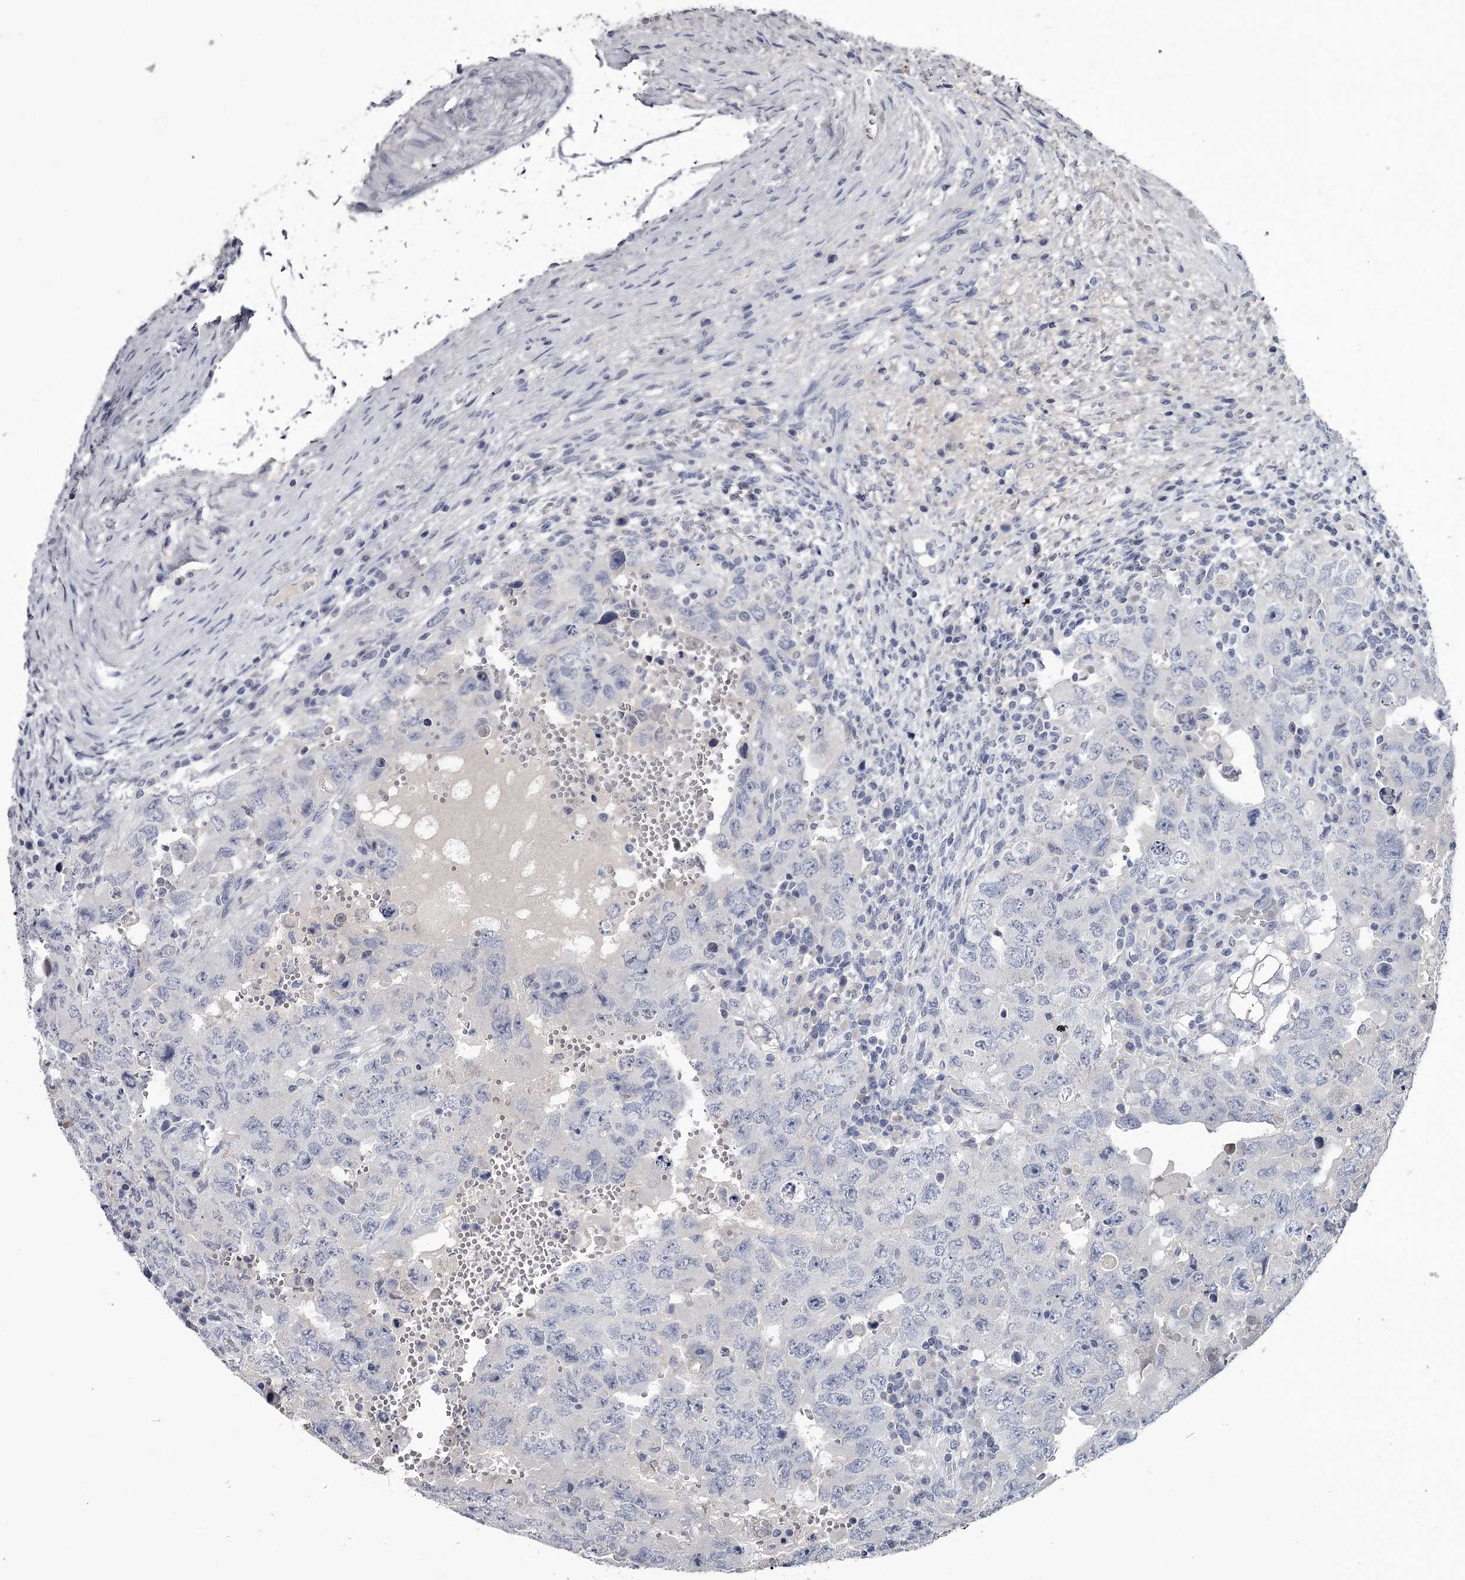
{"staining": {"intensity": "negative", "quantity": "none", "location": "none"}, "tissue": "testis cancer", "cell_type": "Tumor cells", "image_type": "cancer", "snomed": [{"axis": "morphology", "description": "Carcinoma, Embryonal, NOS"}, {"axis": "topography", "description": "Testis"}], "caption": "Immunohistochemistry (IHC) of testis cancer demonstrates no positivity in tumor cells.", "gene": "DAO", "patient": {"sex": "male", "age": 26}}